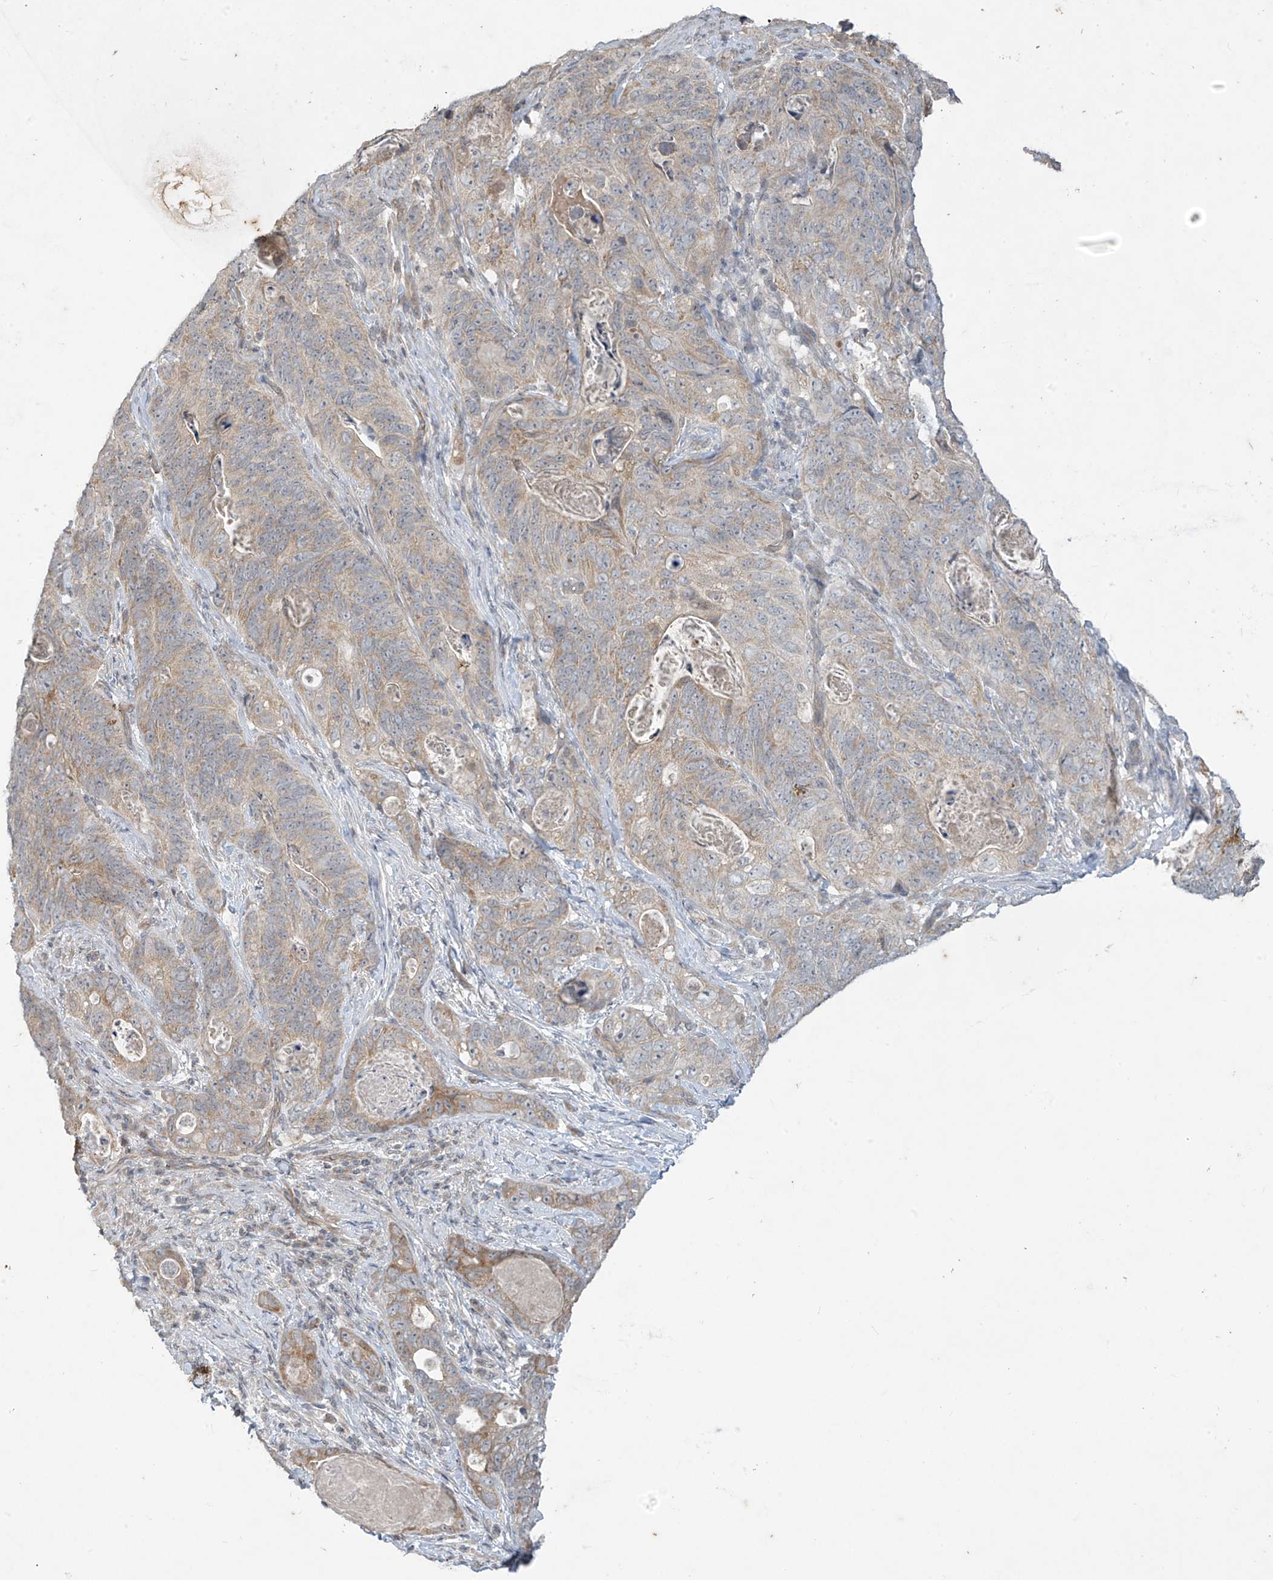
{"staining": {"intensity": "weak", "quantity": "<25%", "location": "cytoplasmic/membranous"}, "tissue": "stomach cancer", "cell_type": "Tumor cells", "image_type": "cancer", "snomed": [{"axis": "morphology", "description": "Normal tissue, NOS"}, {"axis": "morphology", "description": "Adenocarcinoma, NOS"}, {"axis": "topography", "description": "Stomach"}], "caption": "The immunohistochemistry (IHC) image has no significant expression in tumor cells of adenocarcinoma (stomach) tissue. (Brightfield microscopy of DAB immunohistochemistry at high magnification).", "gene": "DGKQ", "patient": {"sex": "female", "age": 89}}